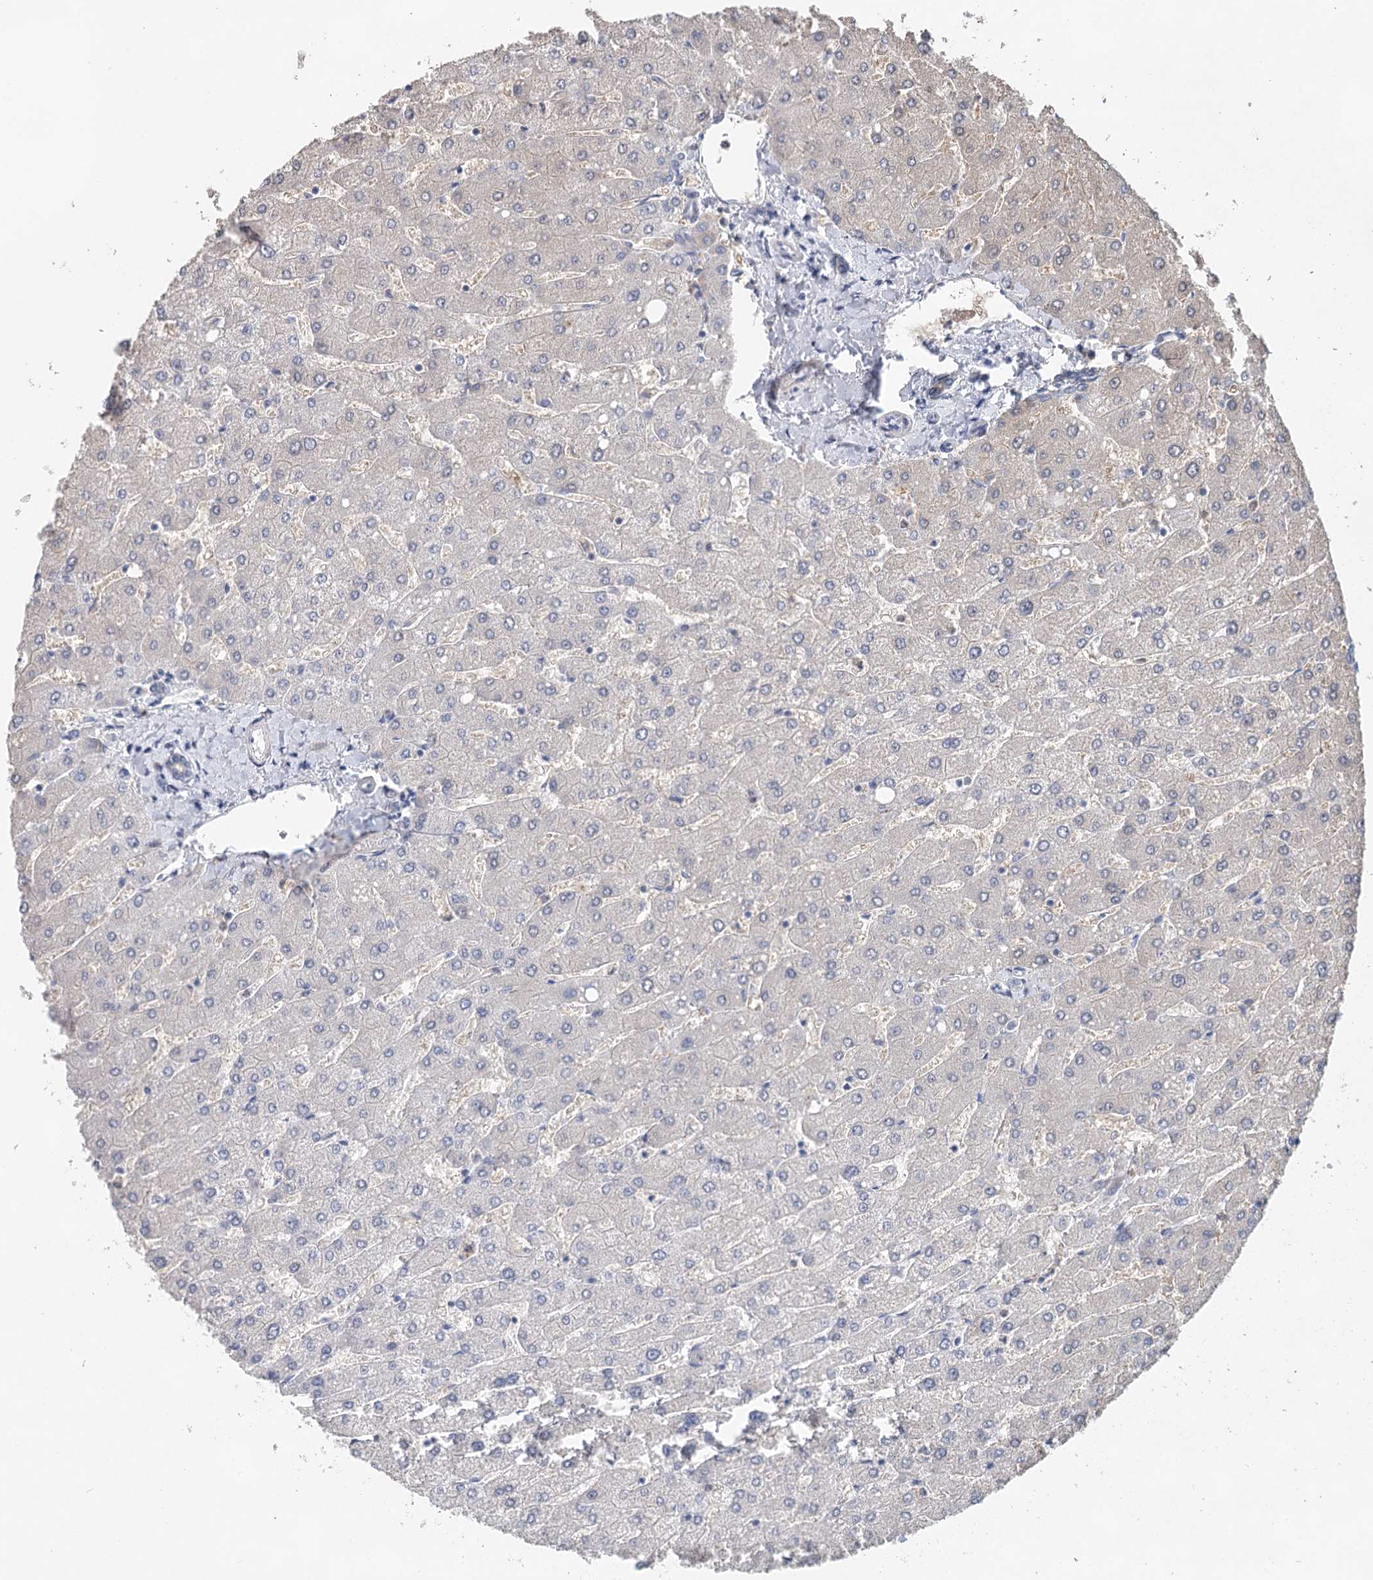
{"staining": {"intensity": "negative", "quantity": "none", "location": "none"}, "tissue": "liver", "cell_type": "Cholangiocytes", "image_type": "normal", "snomed": [{"axis": "morphology", "description": "Normal tissue, NOS"}, {"axis": "topography", "description": "Liver"}], "caption": "Image shows no significant protein expression in cholangiocytes of unremarkable liver. (Brightfield microscopy of DAB (3,3'-diaminobenzidine) immunohistochemistry (IHC) at high magnification).", "gene": "MYL6B", "patient": {"sex": "male", "age": 55}}